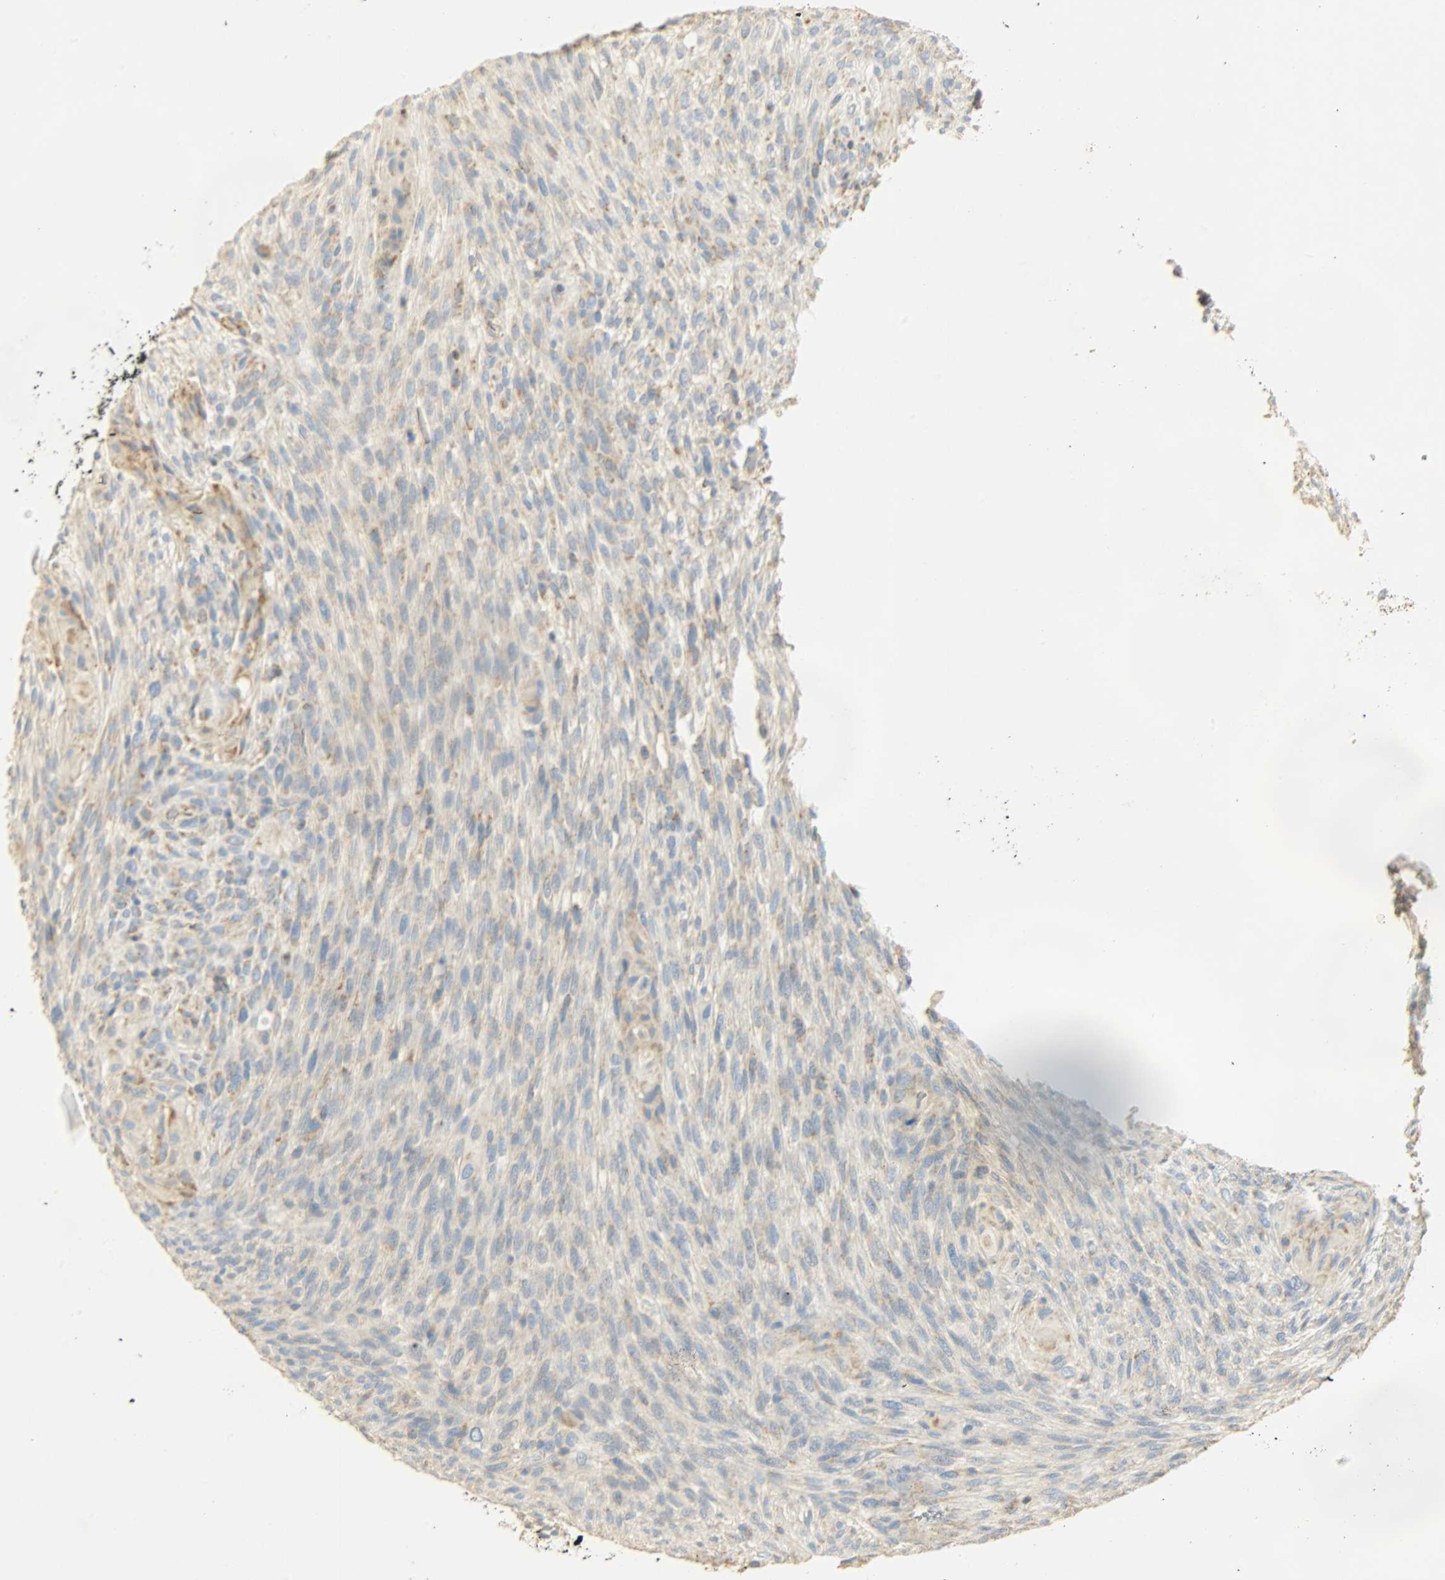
{"staining": {"intensity": "moderate", "quantity": ">75%", "location": "cytoplasmic/membranous"}, "tissue": "glioma", "cell_type": "Tumor cells", "image_type": "cancer", "snomed": [{"axis": "morphology", "description": "Glioma, malignant, High grade"}, {"axis": "topography", "description": "Cerebral cortex"}], "caption": "The photomicrograph exhibits a brown stain indicating the presence of a protein in the cytoplasmic/membranous of tumor cells in glioma. (brown staining indicates protein expression, while blue staining denotes nuclei).", "gene": "NNT", "patient": {"sex": "female", "age": 55}}